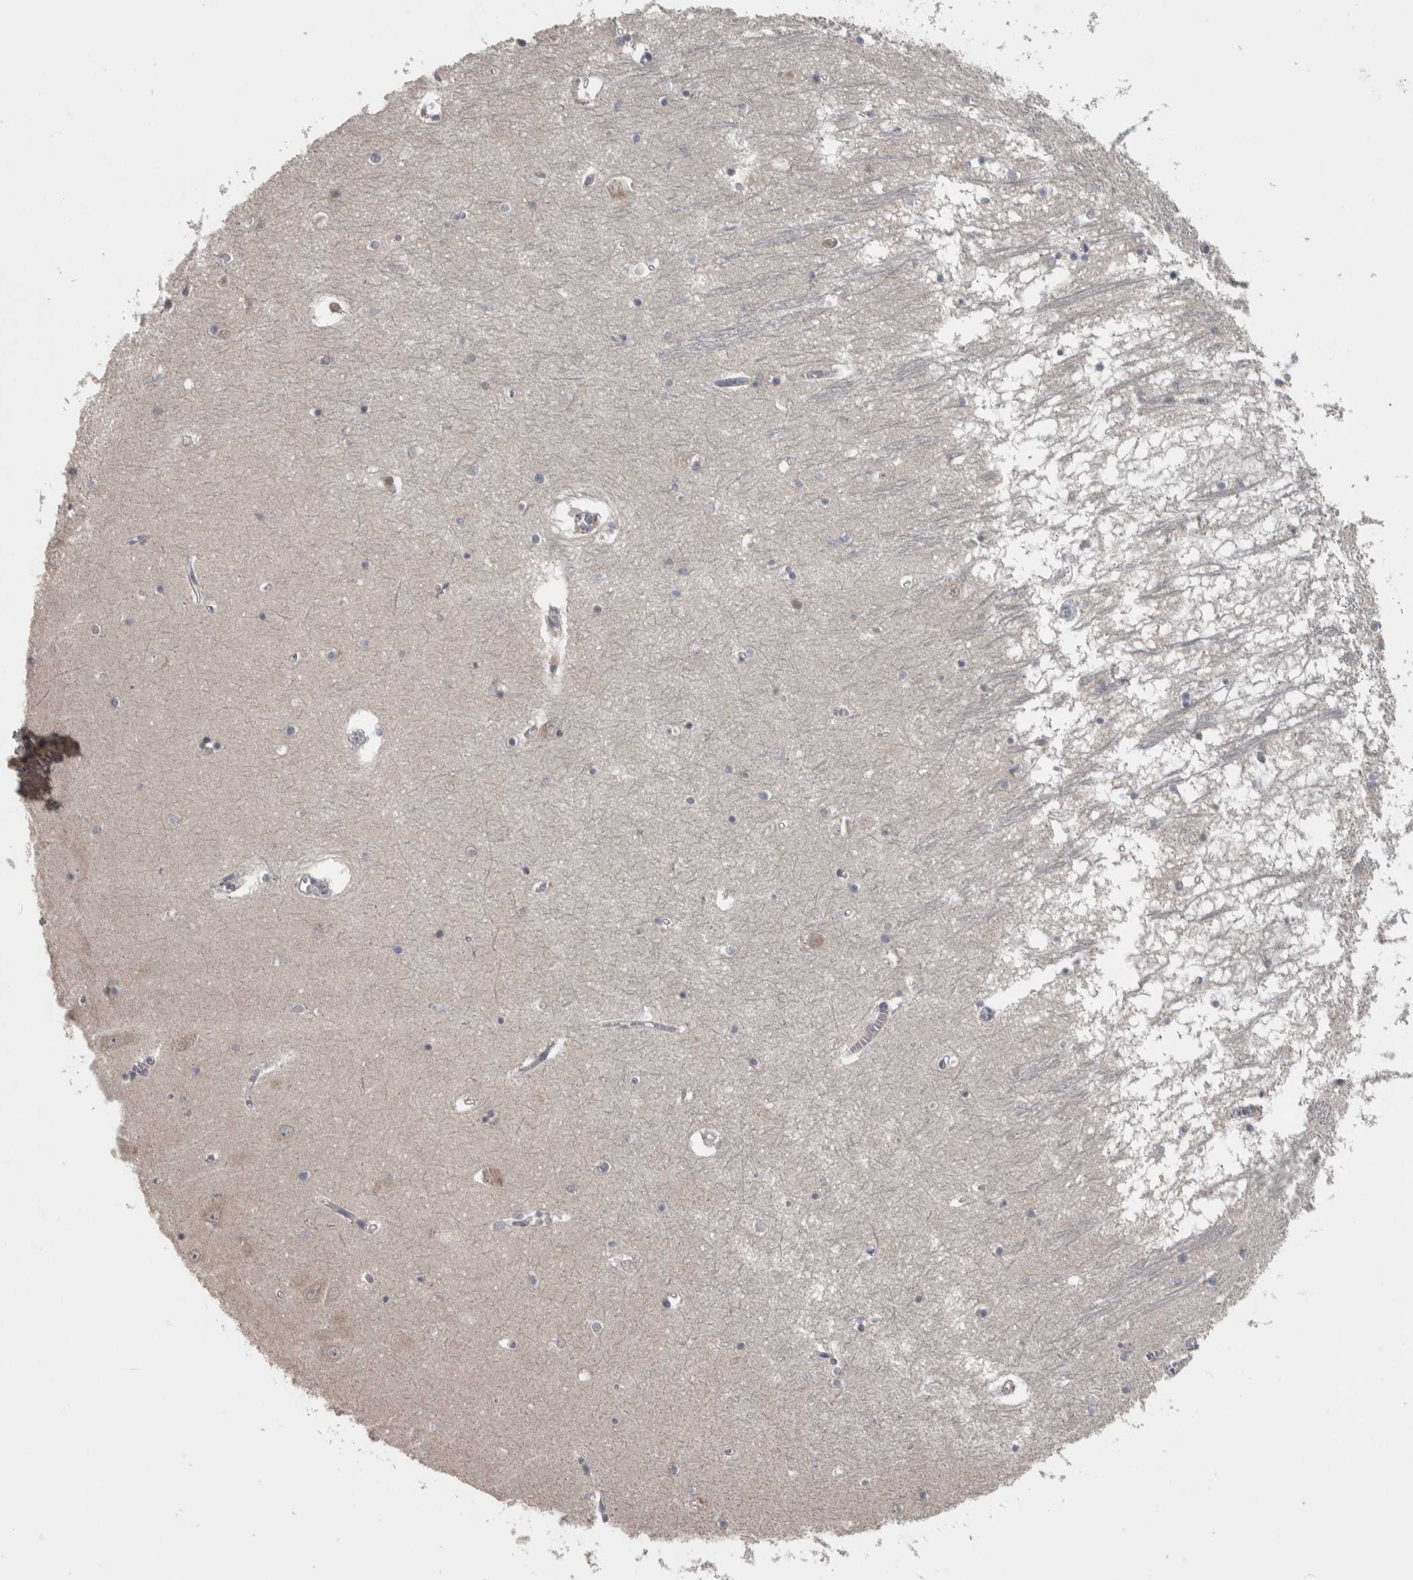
{"staining": {"intensity": "weak", "quantity": "<25%", "location": "cytoplasmic/membranous"}, "tissue": "hippocampus", "cell_type": "Glial cells", "image_type": "normal", "snomed": [{"axis": "morphology", "description": "Normal tissue, NOS"}, {"axis": "topography", "description": "Hippocampus"}], "caption": "Immunohistochemistry (IHC) of unremarkable hippocampus demonstrates no staining in glial cells.", "gene": "SRP68", "patient": {"sex": "male", "age": 70}}